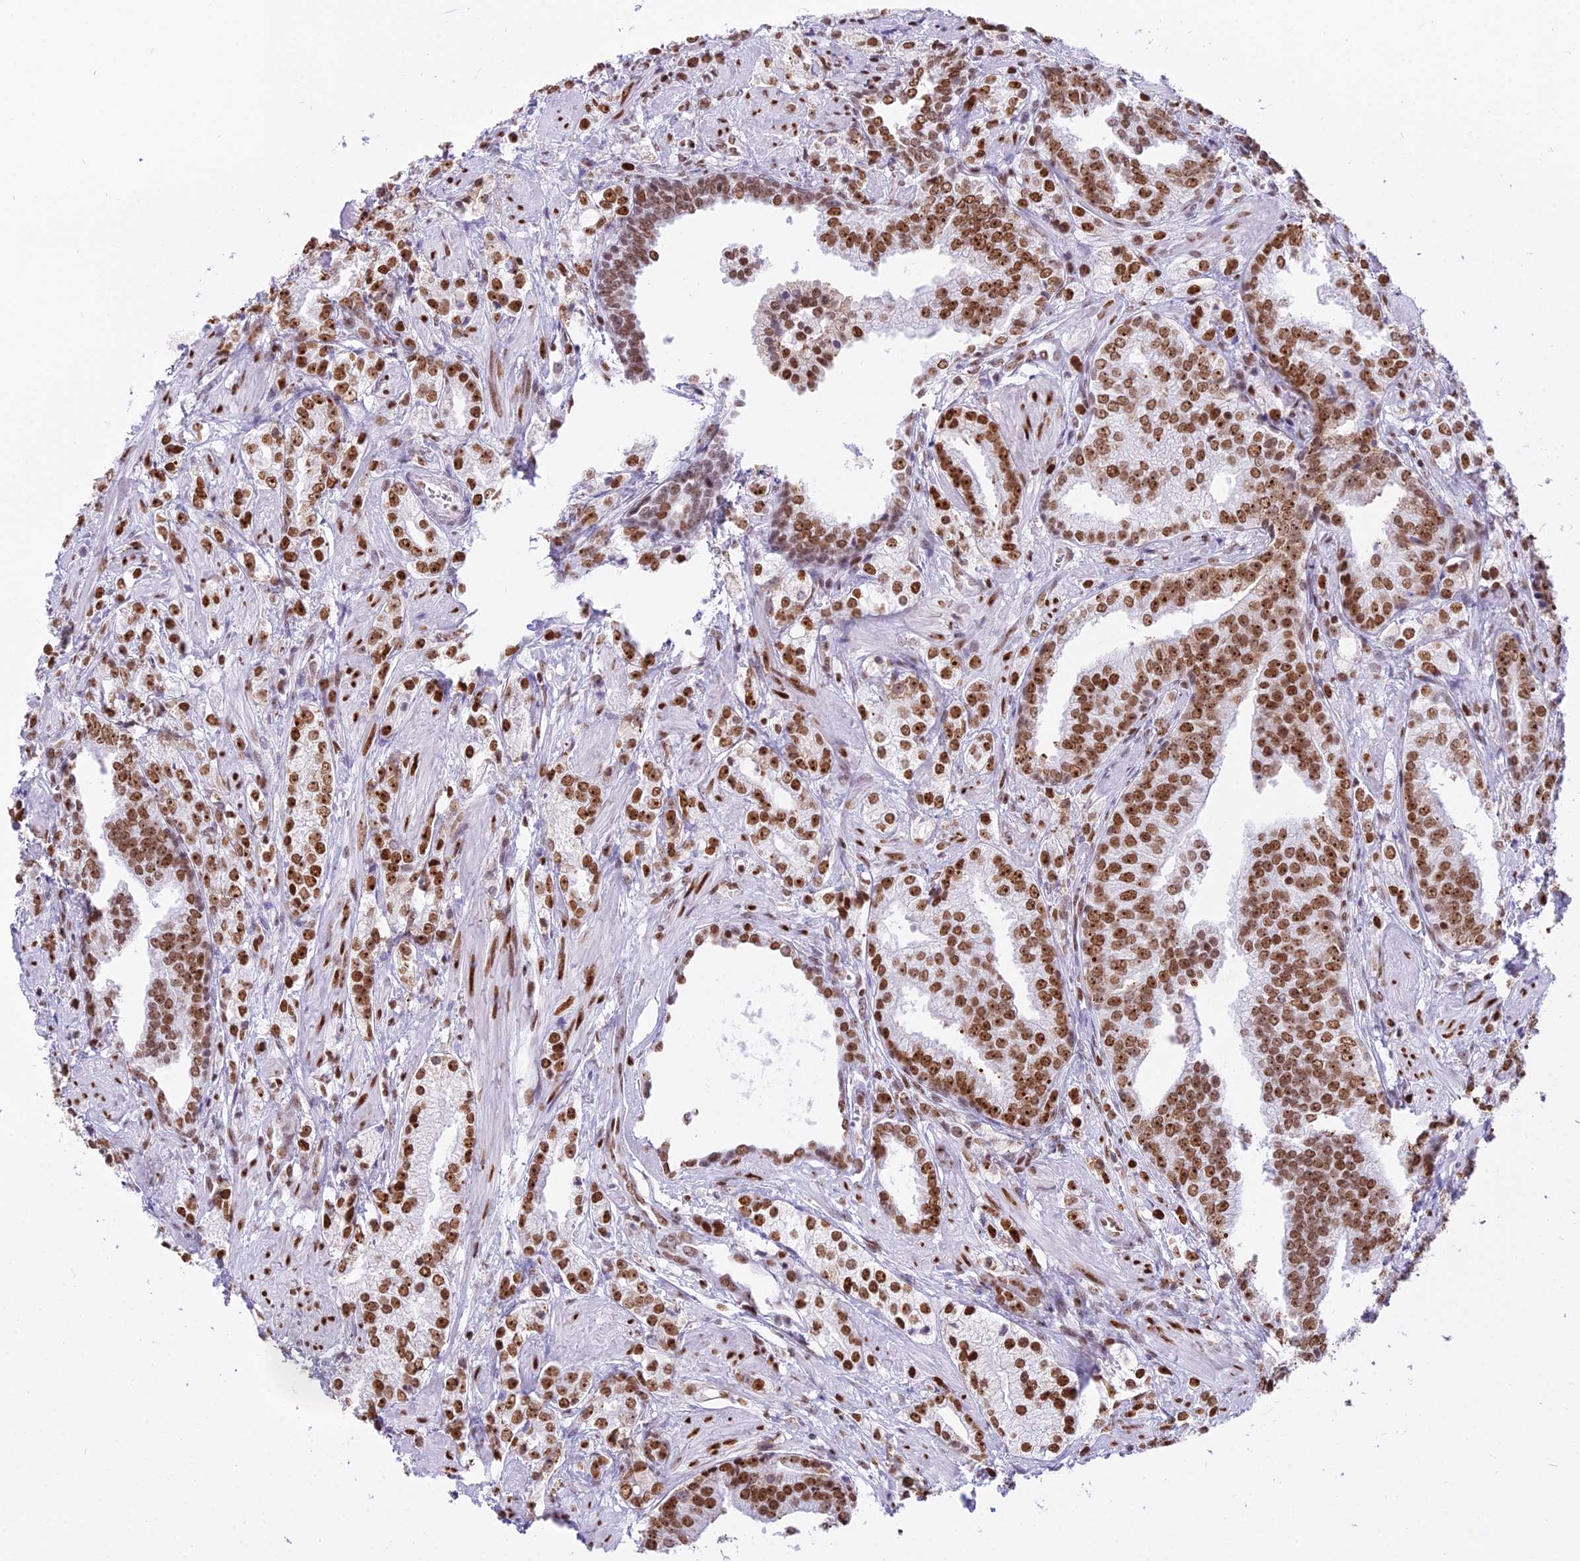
{"staining": {"intensity": "moderate", "quantity": ">75%", "location": "nuclear"}, "tissue": "prostate cancer", "cell_type": "Tumor cells", "image_type": "cancer", "snomed": [{"axis": "morphology", "description": "Adenocarcinoma, High grade"}, {"axis": "topography", "description": "Prostate"}], "caption": "IHC (DAB) staining of human prostate cancer (high-grade adenocarcinoma) demonstrates moderate nuclear protein expression in approximately >75% of tumor cells.", "gene": "PARP1", "patient": {"sex": "male", "age": 50}}